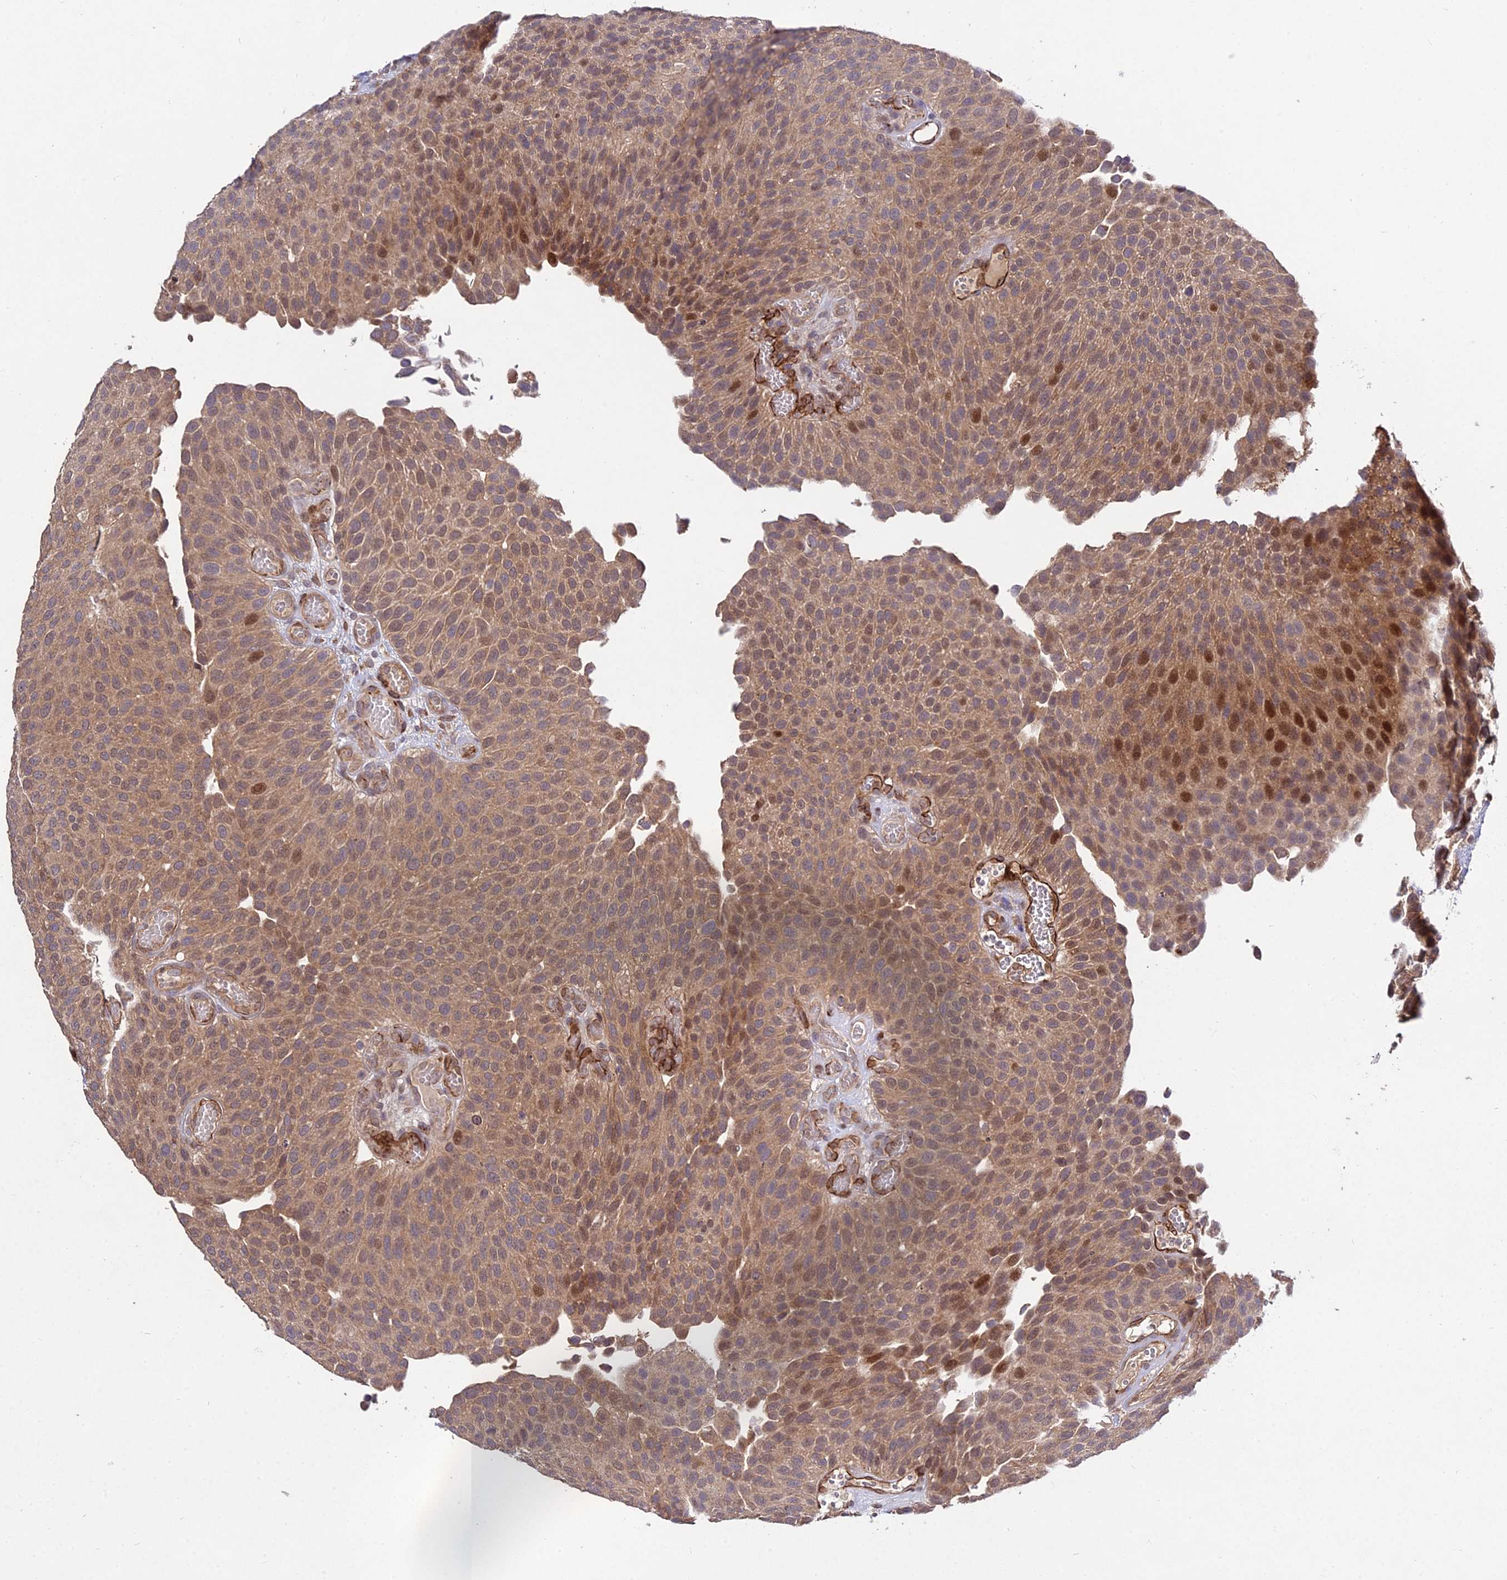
{"staining": {"intensity": "moderate", "quantity": ">75%", "location": "cytoplasmic/membranous,nuclear"}, "tissue": "urothelial cancer", "cell_type": "Tumor cells", "image_type": "cancer", "snomed": [{"axis": "morphology", "description": "Urothelial carcinoma, Low grade"}, {"axis": "topography", "description": "Urinary bladder"}], "caption": "Human low-grade urothelial carcinoma stained for a protein (brown) shows moderate cytoplasmic/membranous and nuclear positive positivity in about >75% of tumor cells.", "gene": "GRTP1", "patient": {"sex": "male", "age": 89}}